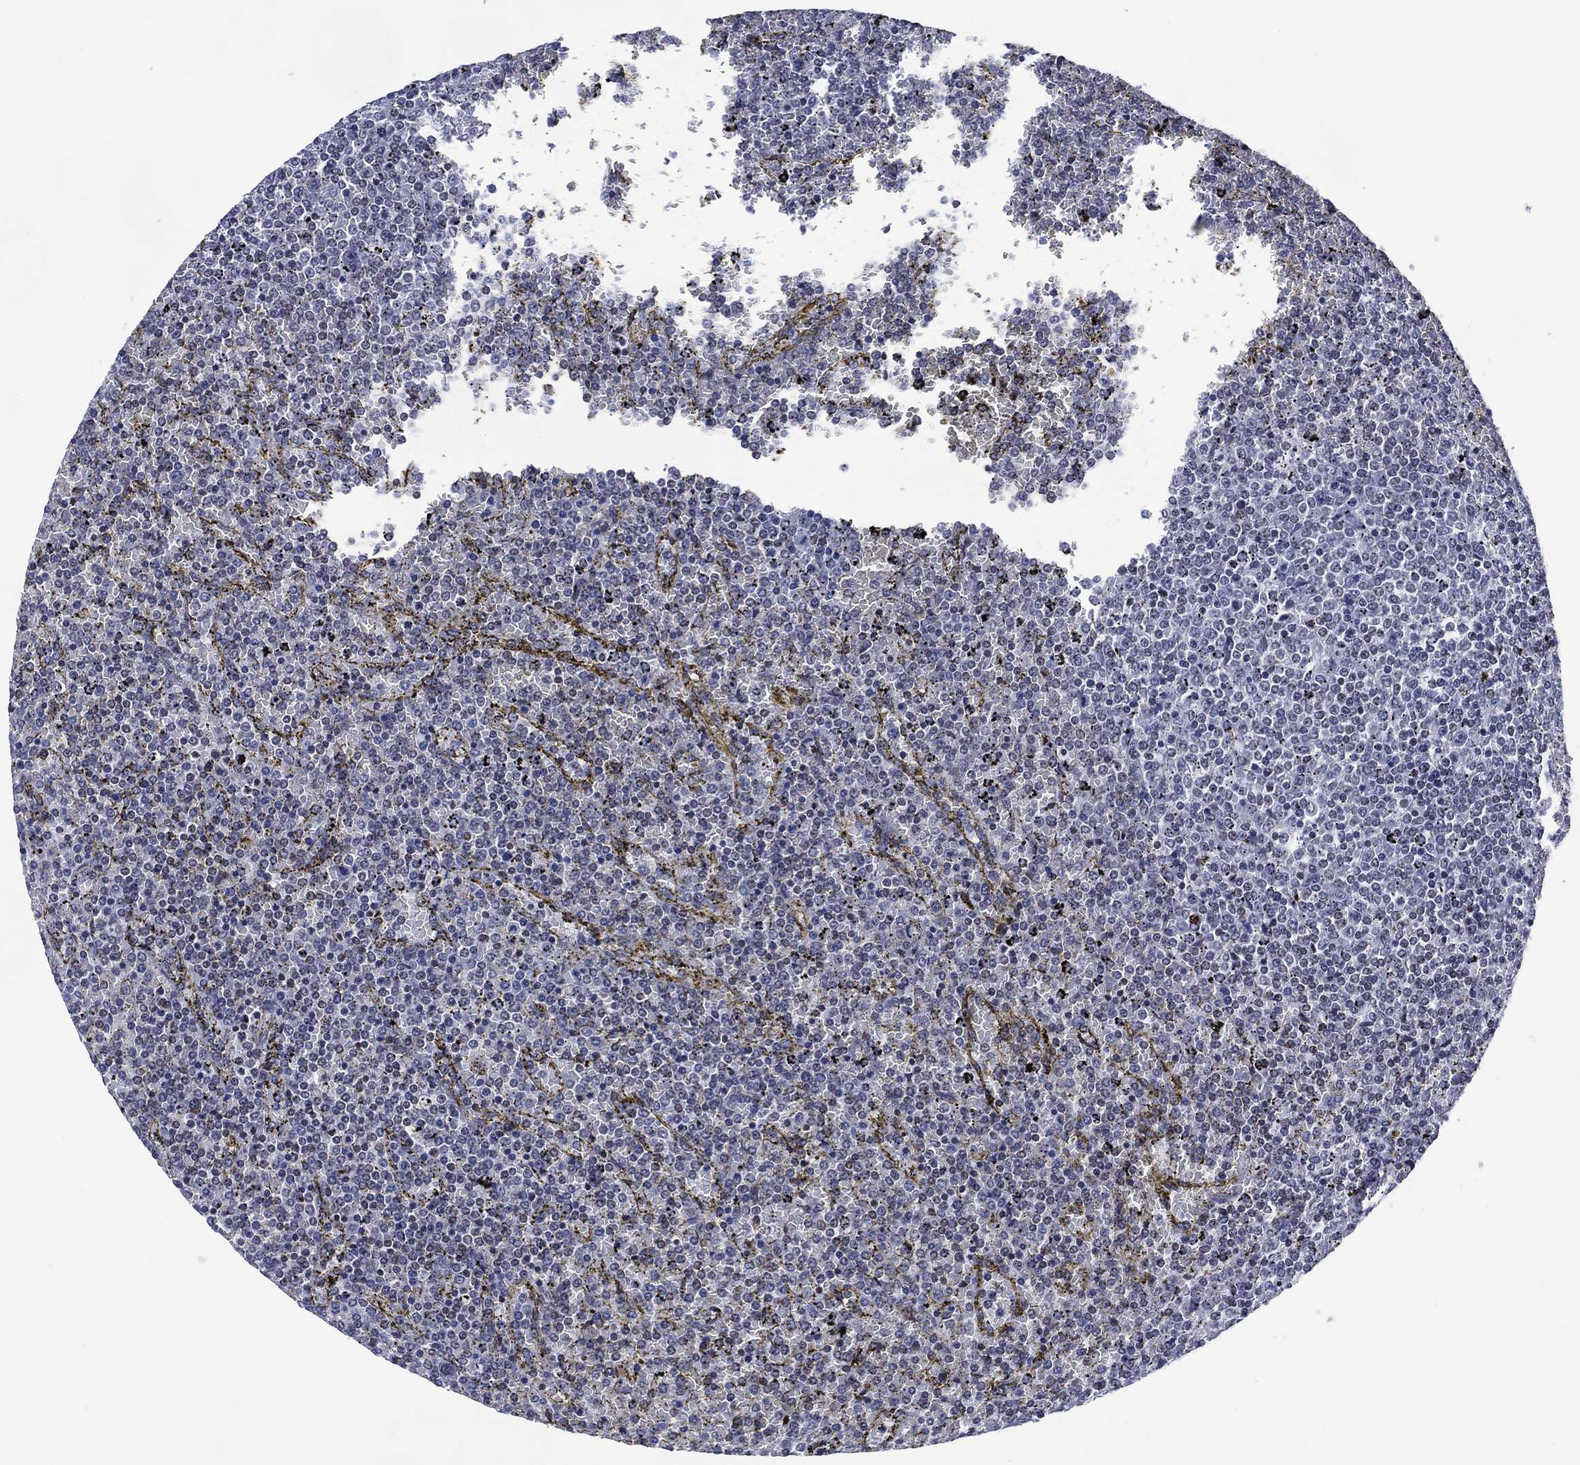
{"staining": {"intensity": "negative", "quantity": "none", "location": "none"}, "tissue": "lymphoma", "cell_type": "Tumor cells", "image_type": "cancer", "snomed": [{"axis": "morphology", "description": "Malignant lymphoma, non-Hodgkin's type, Low grade"}, {"axis": "topography", "description": "Spleen"}], "caption": "Tumor cells are negative for protein expression in human malignant lymphoma, non-Hodgkin's type (low-grade).", "gene": "USP26", "patient": {"sex": "female", "age": 77}}